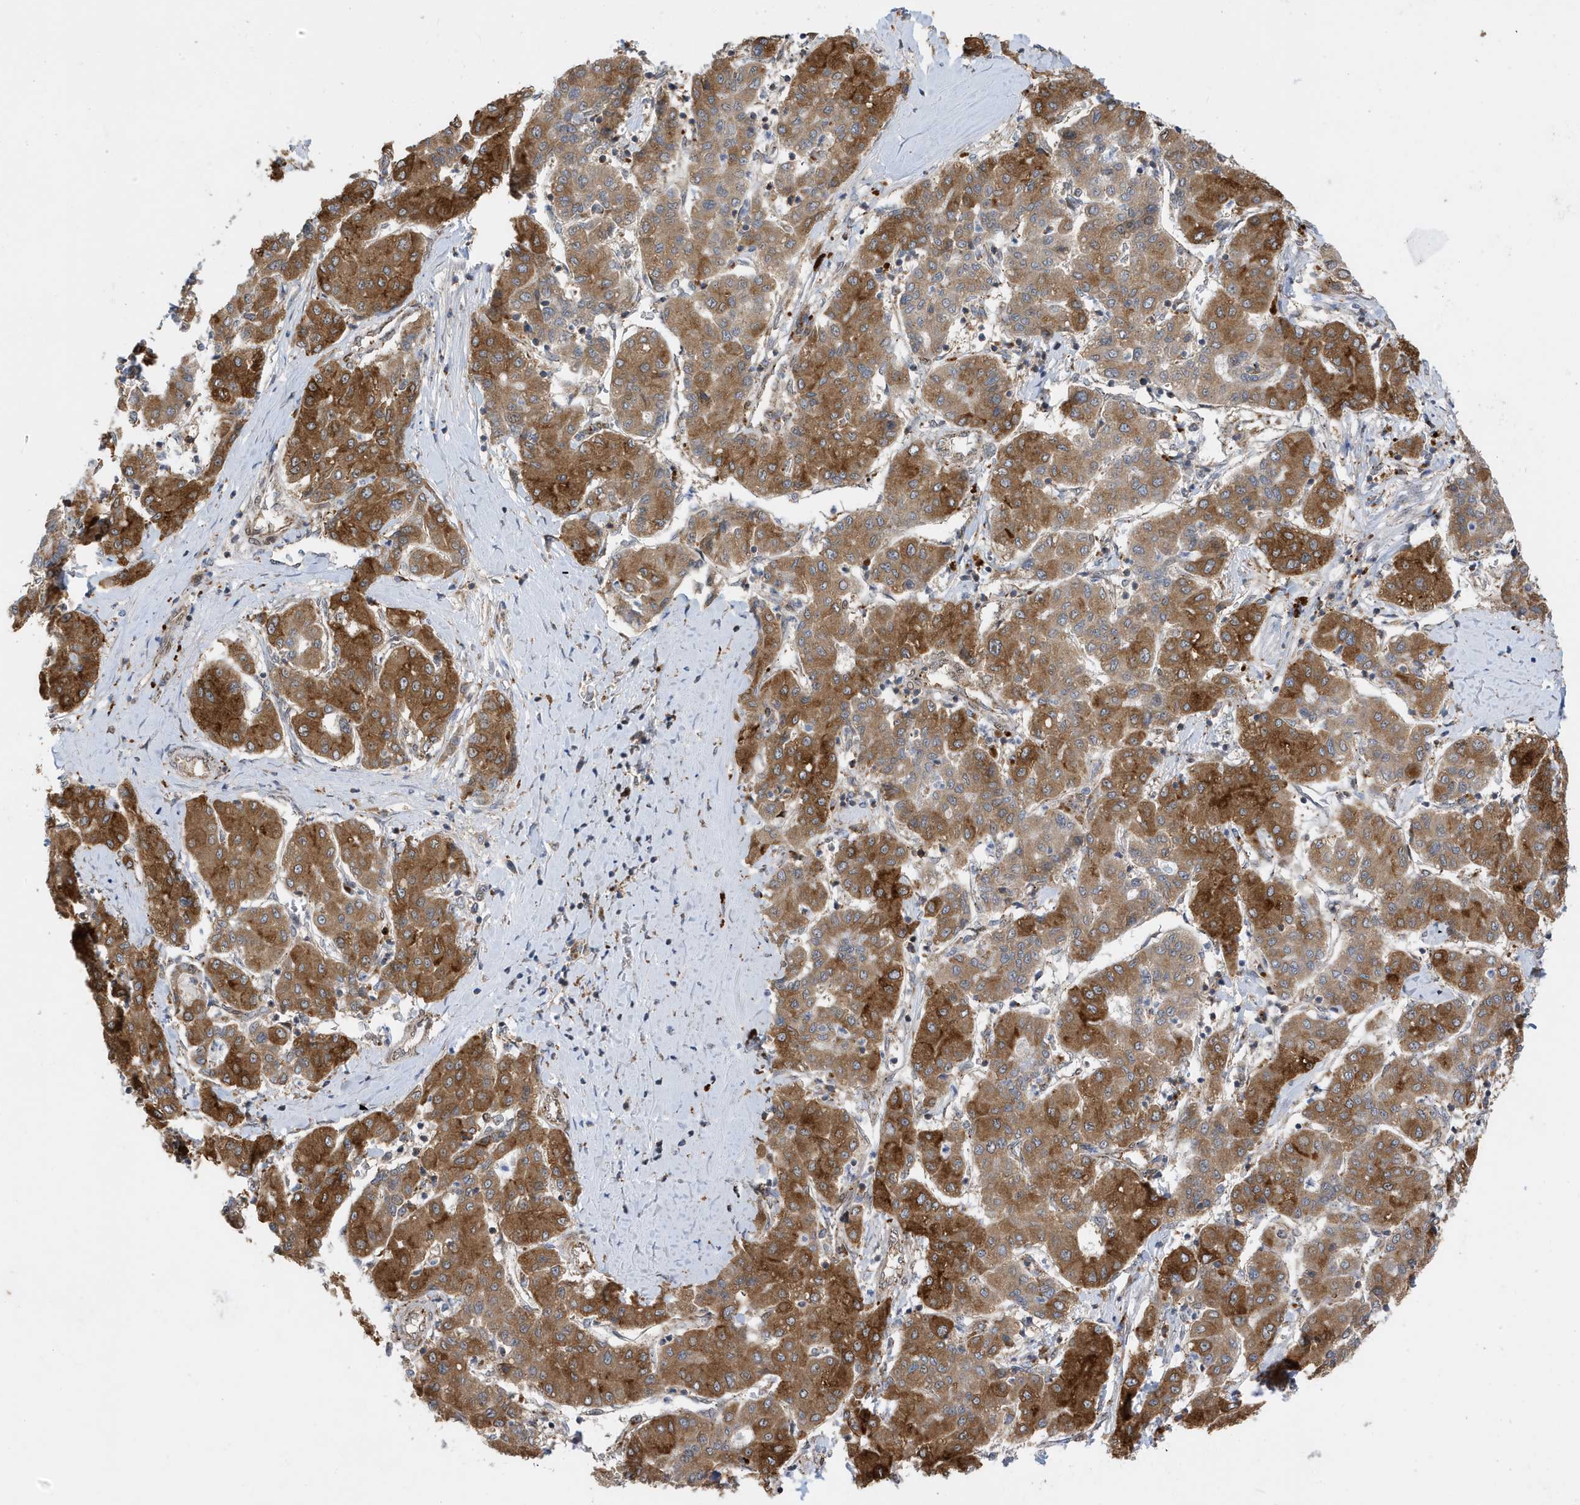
{"staining": {"intensity": "moderate", "quantity": ">75%", "location": "cytoplasmic/membranous"}, "tissue": "liver cancer", "cell_type": "Tumor cells", "image_type": "cancer", "snomed": [{"axis": "morphology", "description": "Carcinoma, Hepatocellular, NOS"}, {"axis": "topography", "description": "Liver"}], "caption": "A high-resolution micrograph shows immunohistochemistry (IHC) staining of liver cancer (hepatocellular carcinoma), which shows moderate cytoplasmic/membranous positivity in approximately >75% of tumor cells. (IHC, brightfield microscopy, high magnification).", "gene": "ZNF507", "patient": {"sex": "male", "age": 65}}